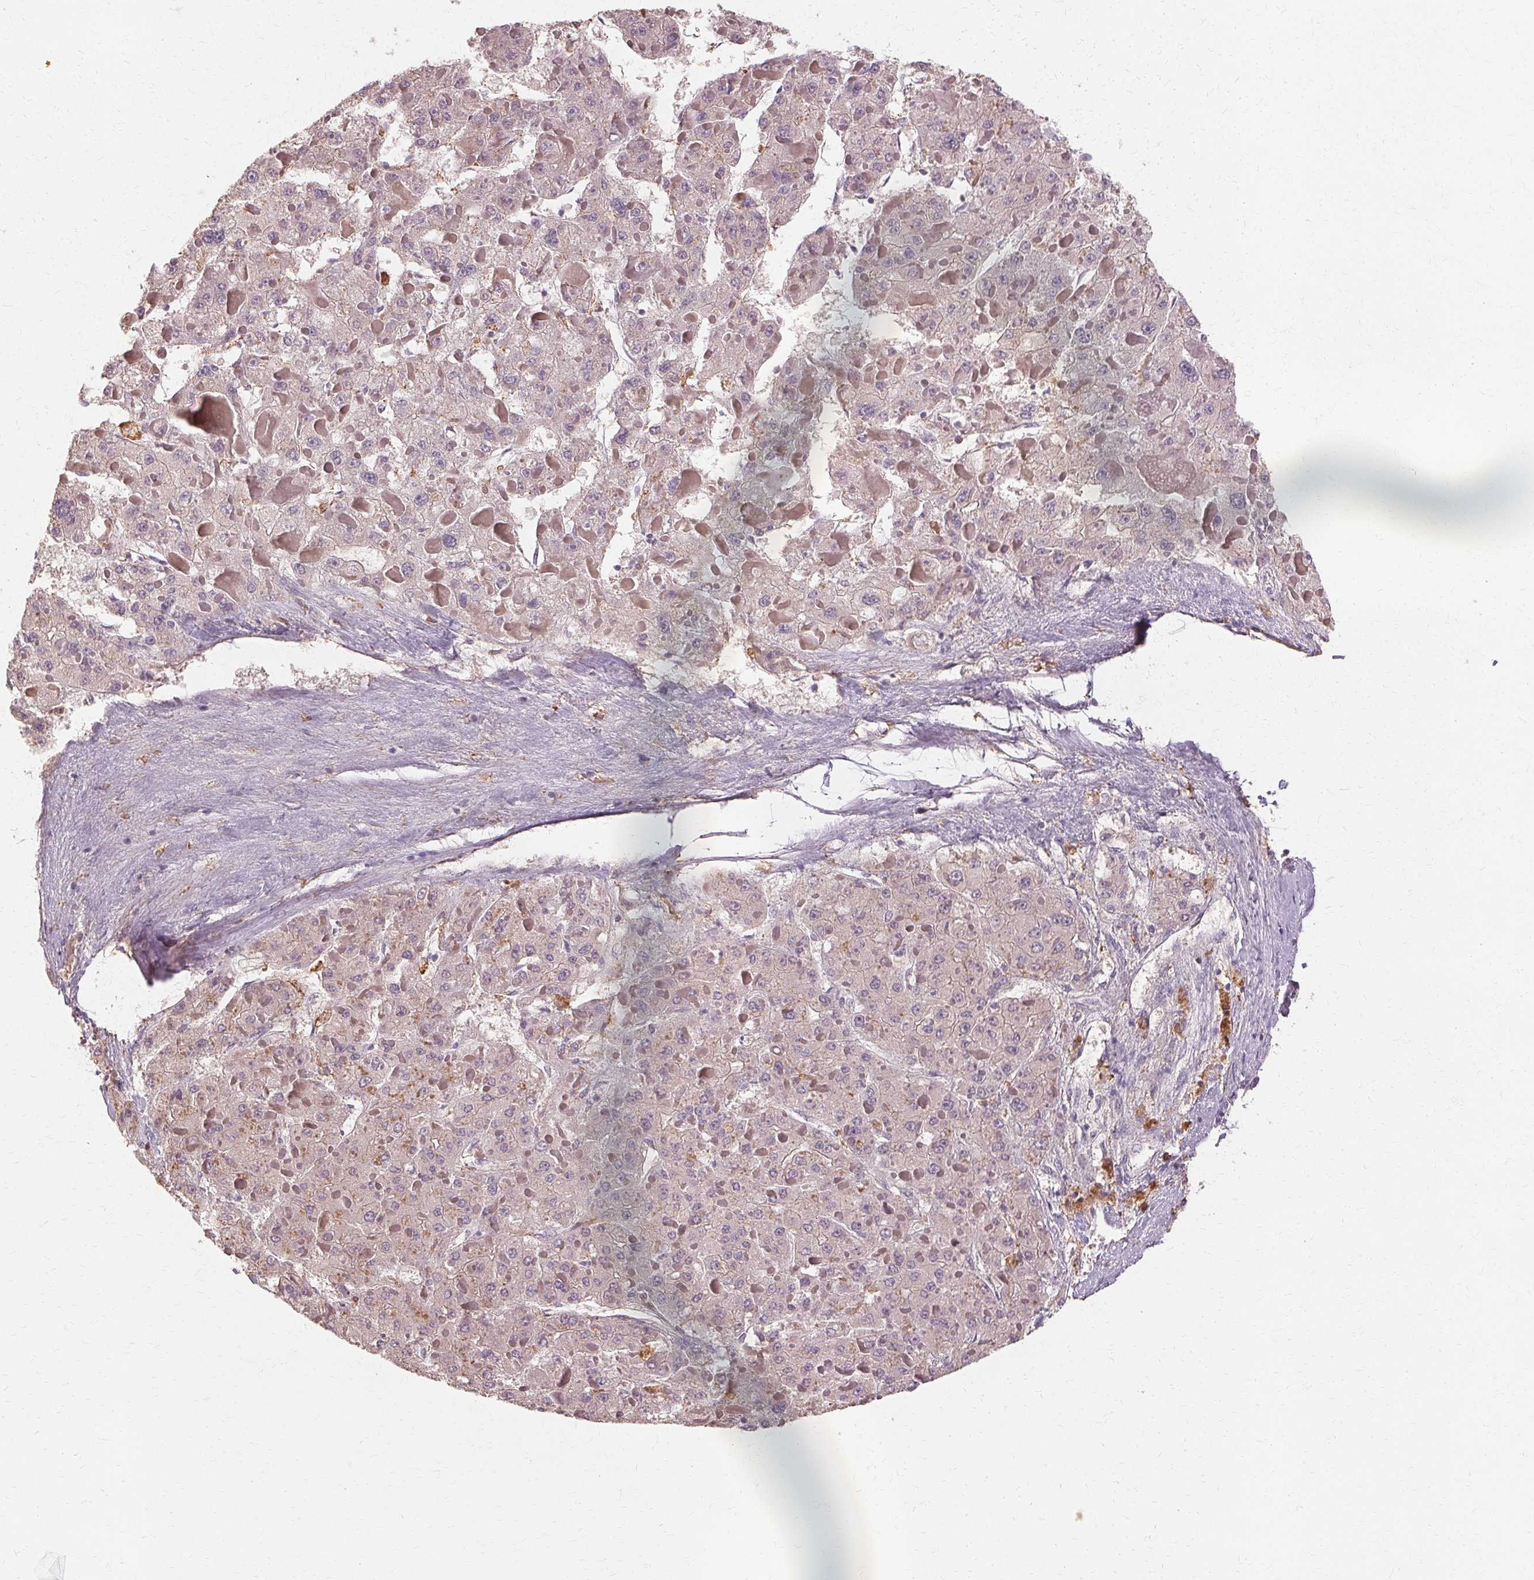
{"staining": {"intensity": "negative", "quantity": "none", "location": "none"}, "tissue": "liver cancer", "cell_type": "Tumor cells", "image_type": "cancer", "snomed": [{"axis": "morphology", "description": "Carcinoma, Hepatocellular, NOS"}, {"axis": "topography", "description": "Liver"}], "caption": "IHC of human liver hepatocellular carcinoma reveals no positivity in tumor cells. Brightfield microscopy of immunohistochemistry stained with DAB (brown) and hematoxylin (blue), captured at high magnification.", "gene": "IFNGR1", "patient": {"sex": "female", "age": 73}}